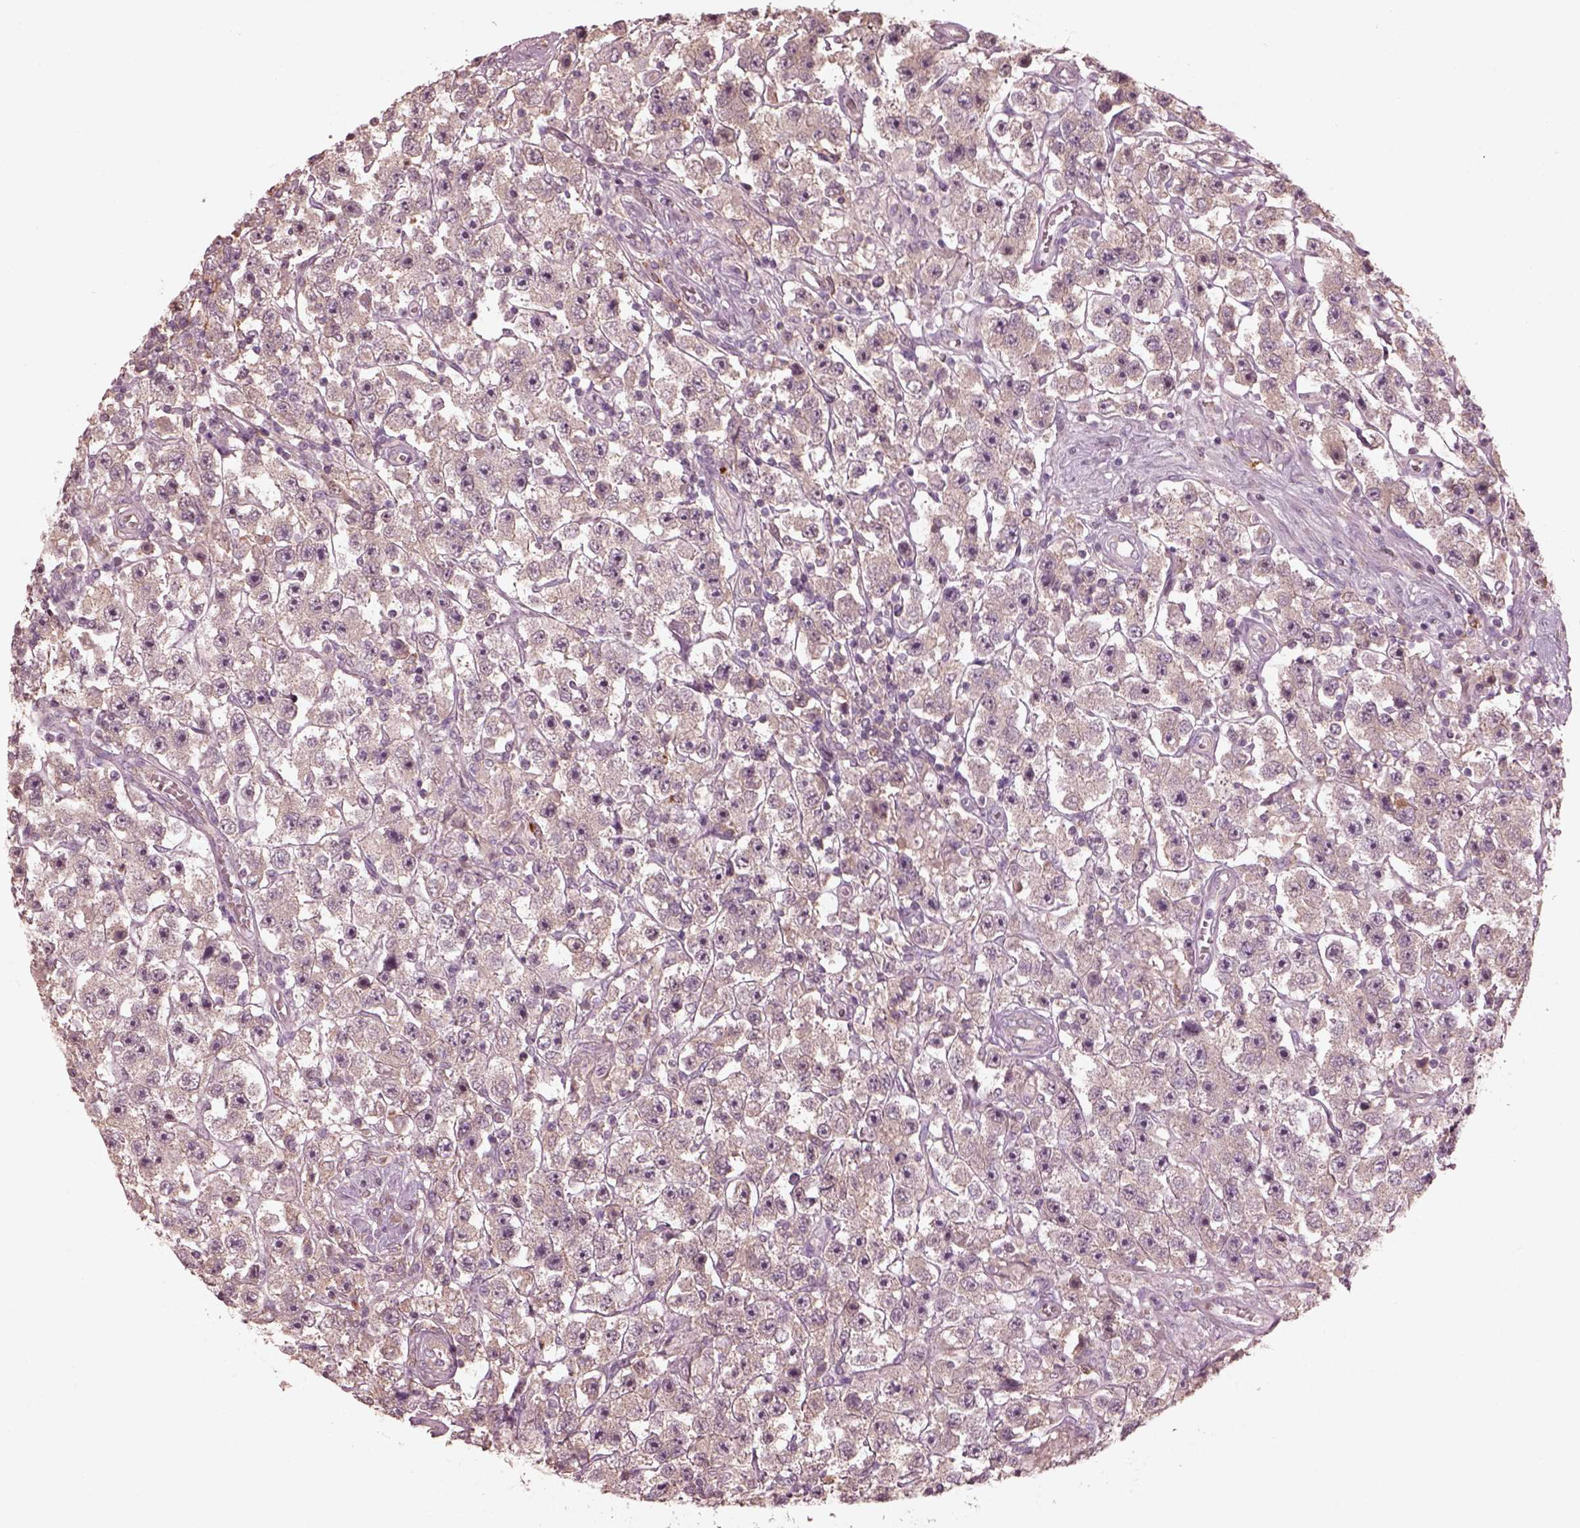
{"staining": {"intensity": "weak", "quantity": "<25%", "location": "cytoplasmic/membranous"}, "tissue": "testis cancer", "cell_type": "Tumor cells", "image_type": "cancer", "snomed": [{"axis": "morphology", "description": "Seminoma, NOS"}, {"axis": "topography", "description": "Testis"}], "caption": "Immunohistochemistry (IHC) histopathology image of testis seminoma stained for a protein (brown), which displays no positivity in tumor cells.", "gene": "VWA5B1", "patient": {"sex": "male", "age": 45}}